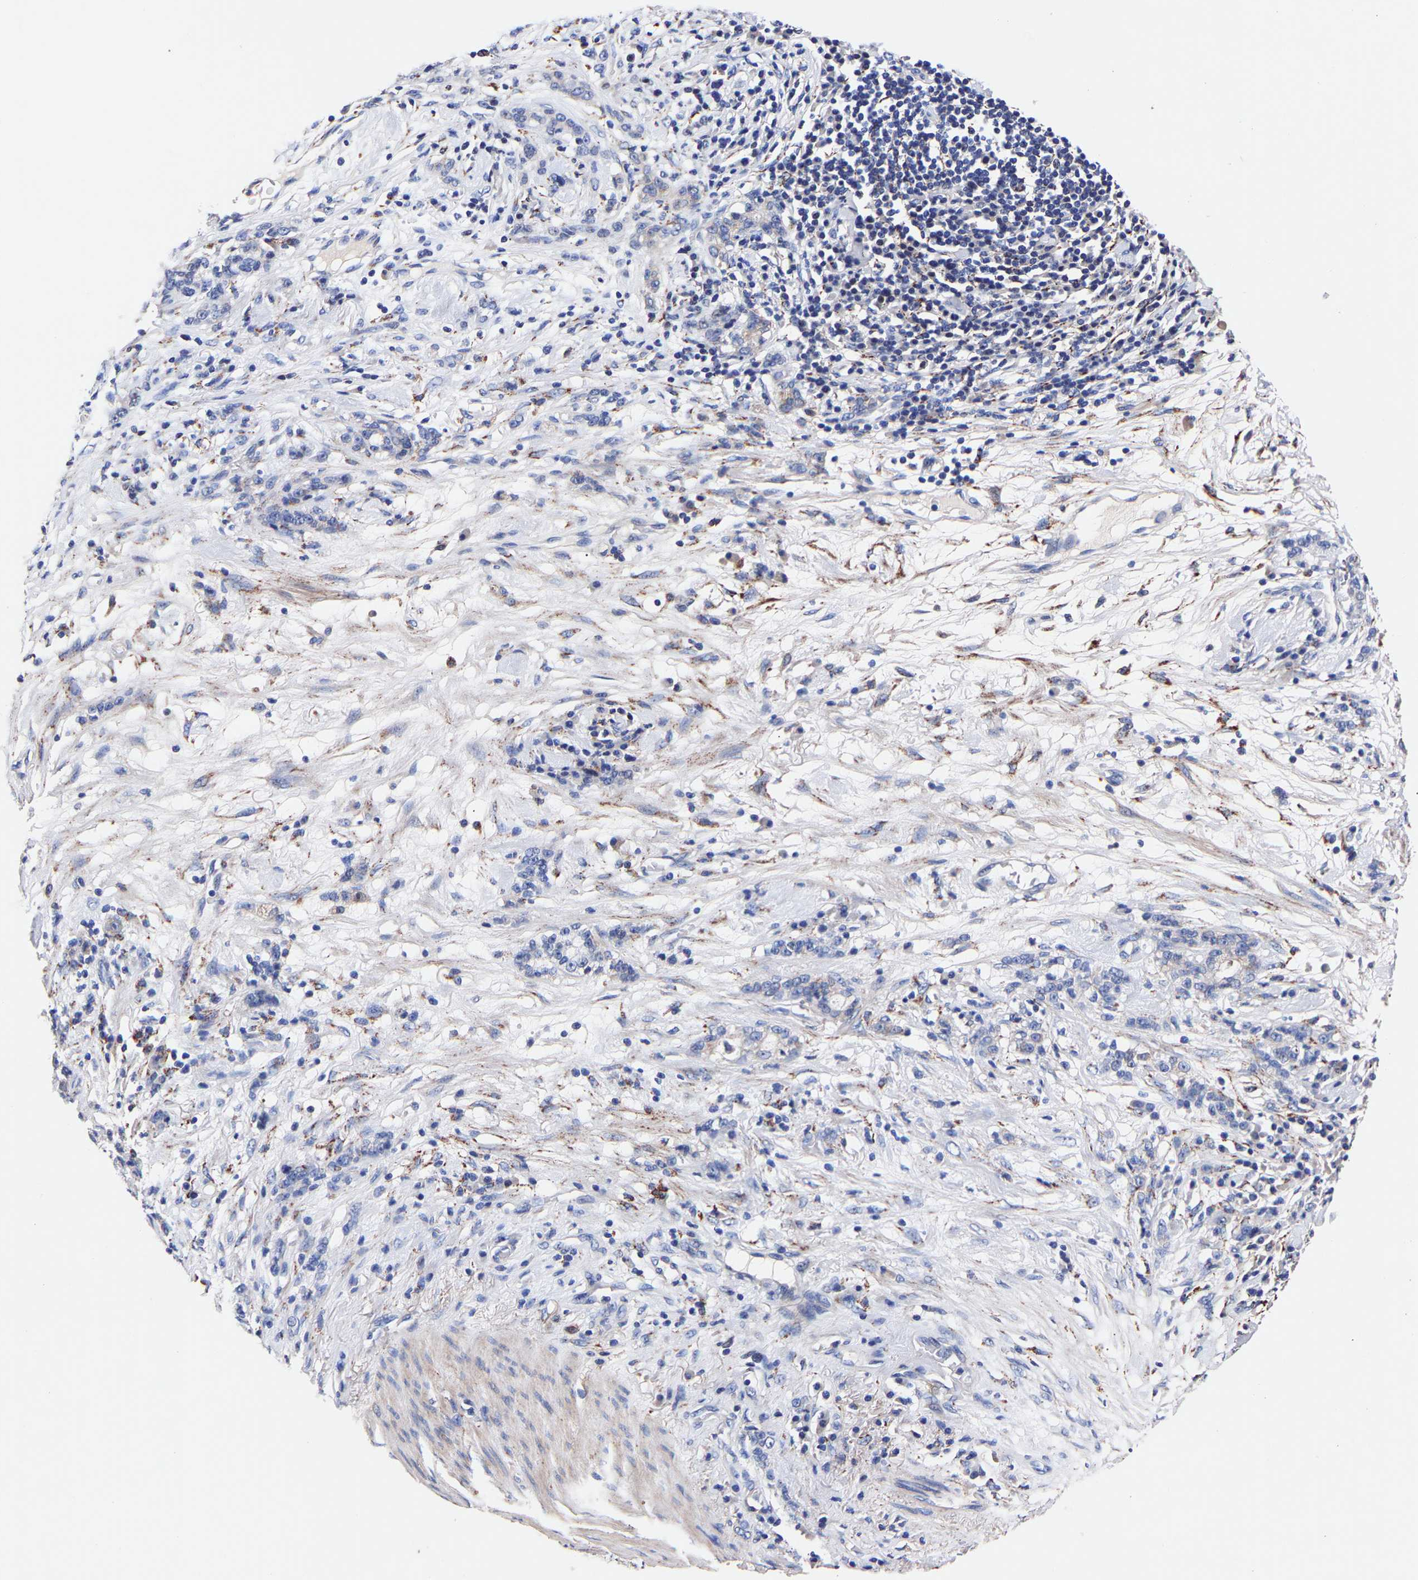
{"staining": {"intensity": "negative", "quantity": "none", "location": "none"}, "tissue": "stomach cancer", "cell_type": "Tumor cells", "image_type": "cancer", "snomed": [{"axis": "morphology", "description": "Adenocarcinoma, NOS"}, {"axis": "topography", "description": "Stomach, lower"}], "caption": "High magnification brightfield microscopy of stomach cancer stained with DAB (brown) and counterstained with hematoxylin (blue): tumor cells show no significant staining.", "gene": "SEM1", "patient": {"sex": "male", "age": 88}}